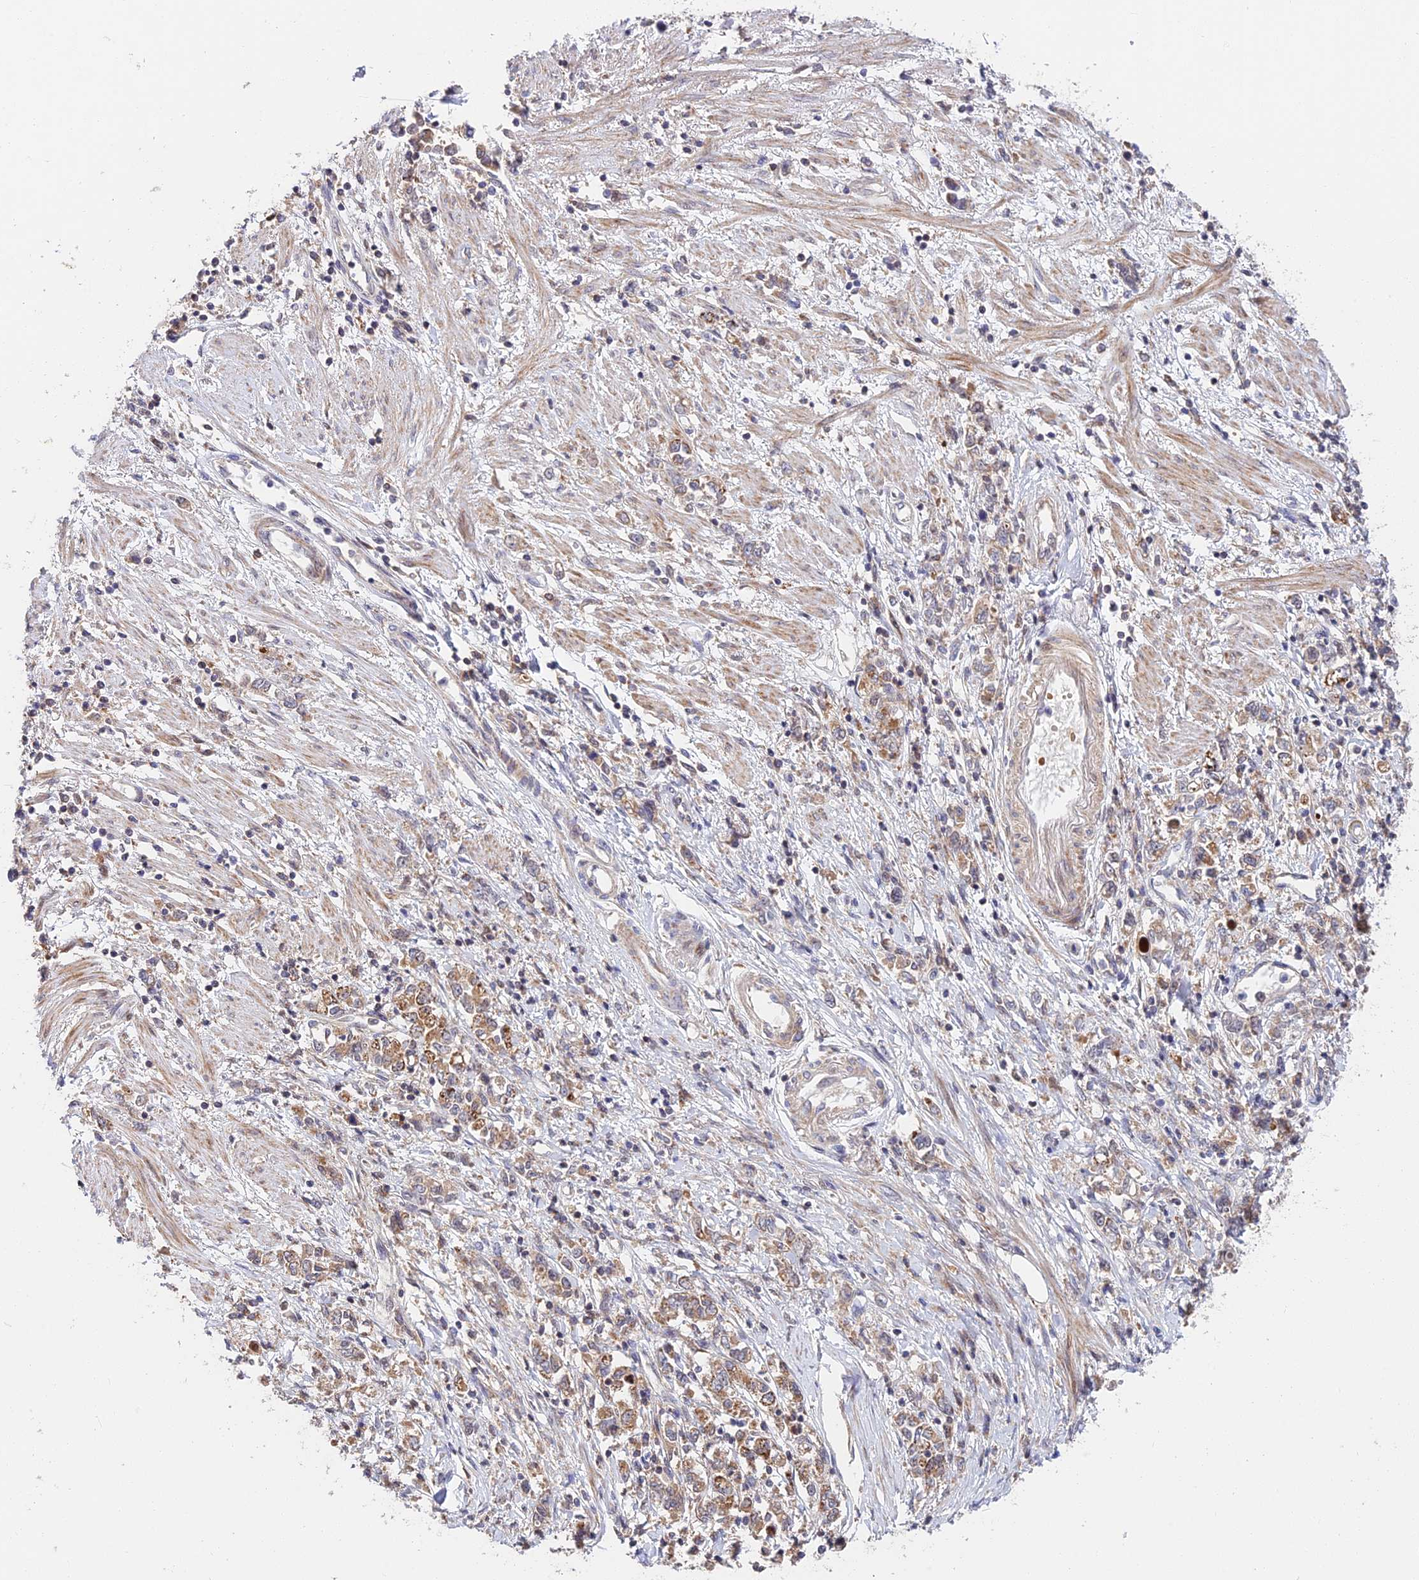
{"staining": {"intensity": "moderate", "quantity": "<25%", "location": "cytoplasmic/membranous"}, "tissue": "stomach cancer", "cell_type": "Tumor cells", "image_type": "cancer", "snomed": [{"axis": "morphology", "description": "Adenocarcinoma, NOS"}, {"axis": "topography", "description": "Stomach"}], "caption": "The histopathology image reveals immunohistochemical staining of stomach cancer (adenocarcinoma). There is moderate cytoplasmic/membranous staining is identified in approximately <25% of tumor cells.", "gene": "FUOM", "patient": {"sex": "female", "age": 76}}